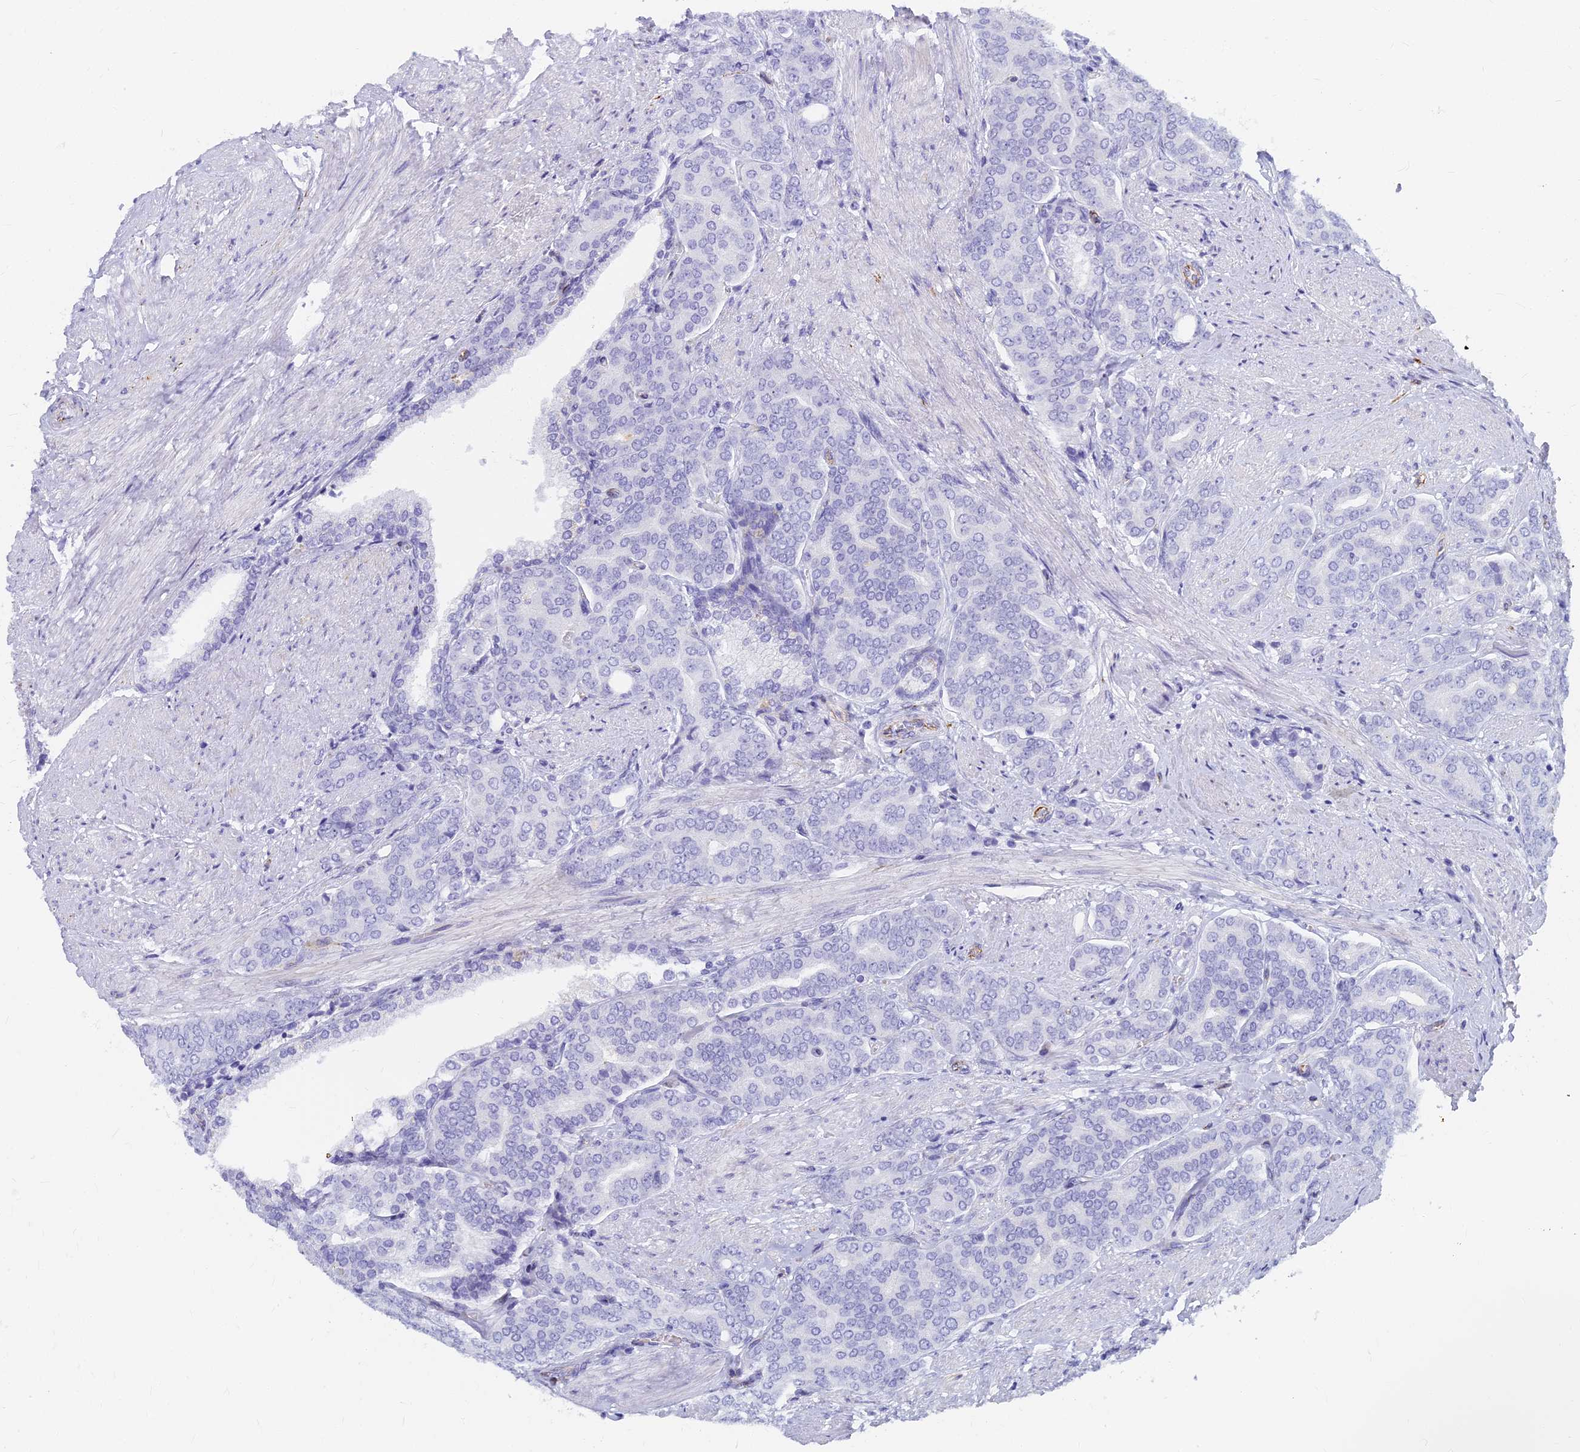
{"staining": {"intensity": "negative", "quantity": "none", "location": "none"}, "tissue": "prostate cancer", "cell_type": "Tumor cells", "image_type": "cancer", "snomed": [{"axis": "morphology", "description": "Adenocarcinoma, High grade"}, {"axis": "topography", "description": "Prostate"}], "caption": "Immunohistochemistry (IHC) image of neoplastic tissue: prostate cancer (adenocarcinoma (high-grade)) stained with DAB reveals no significant protein positivity in tumor cells.", "gene": "EVI2A", "patient": {"sex": "male", "age": 67}}